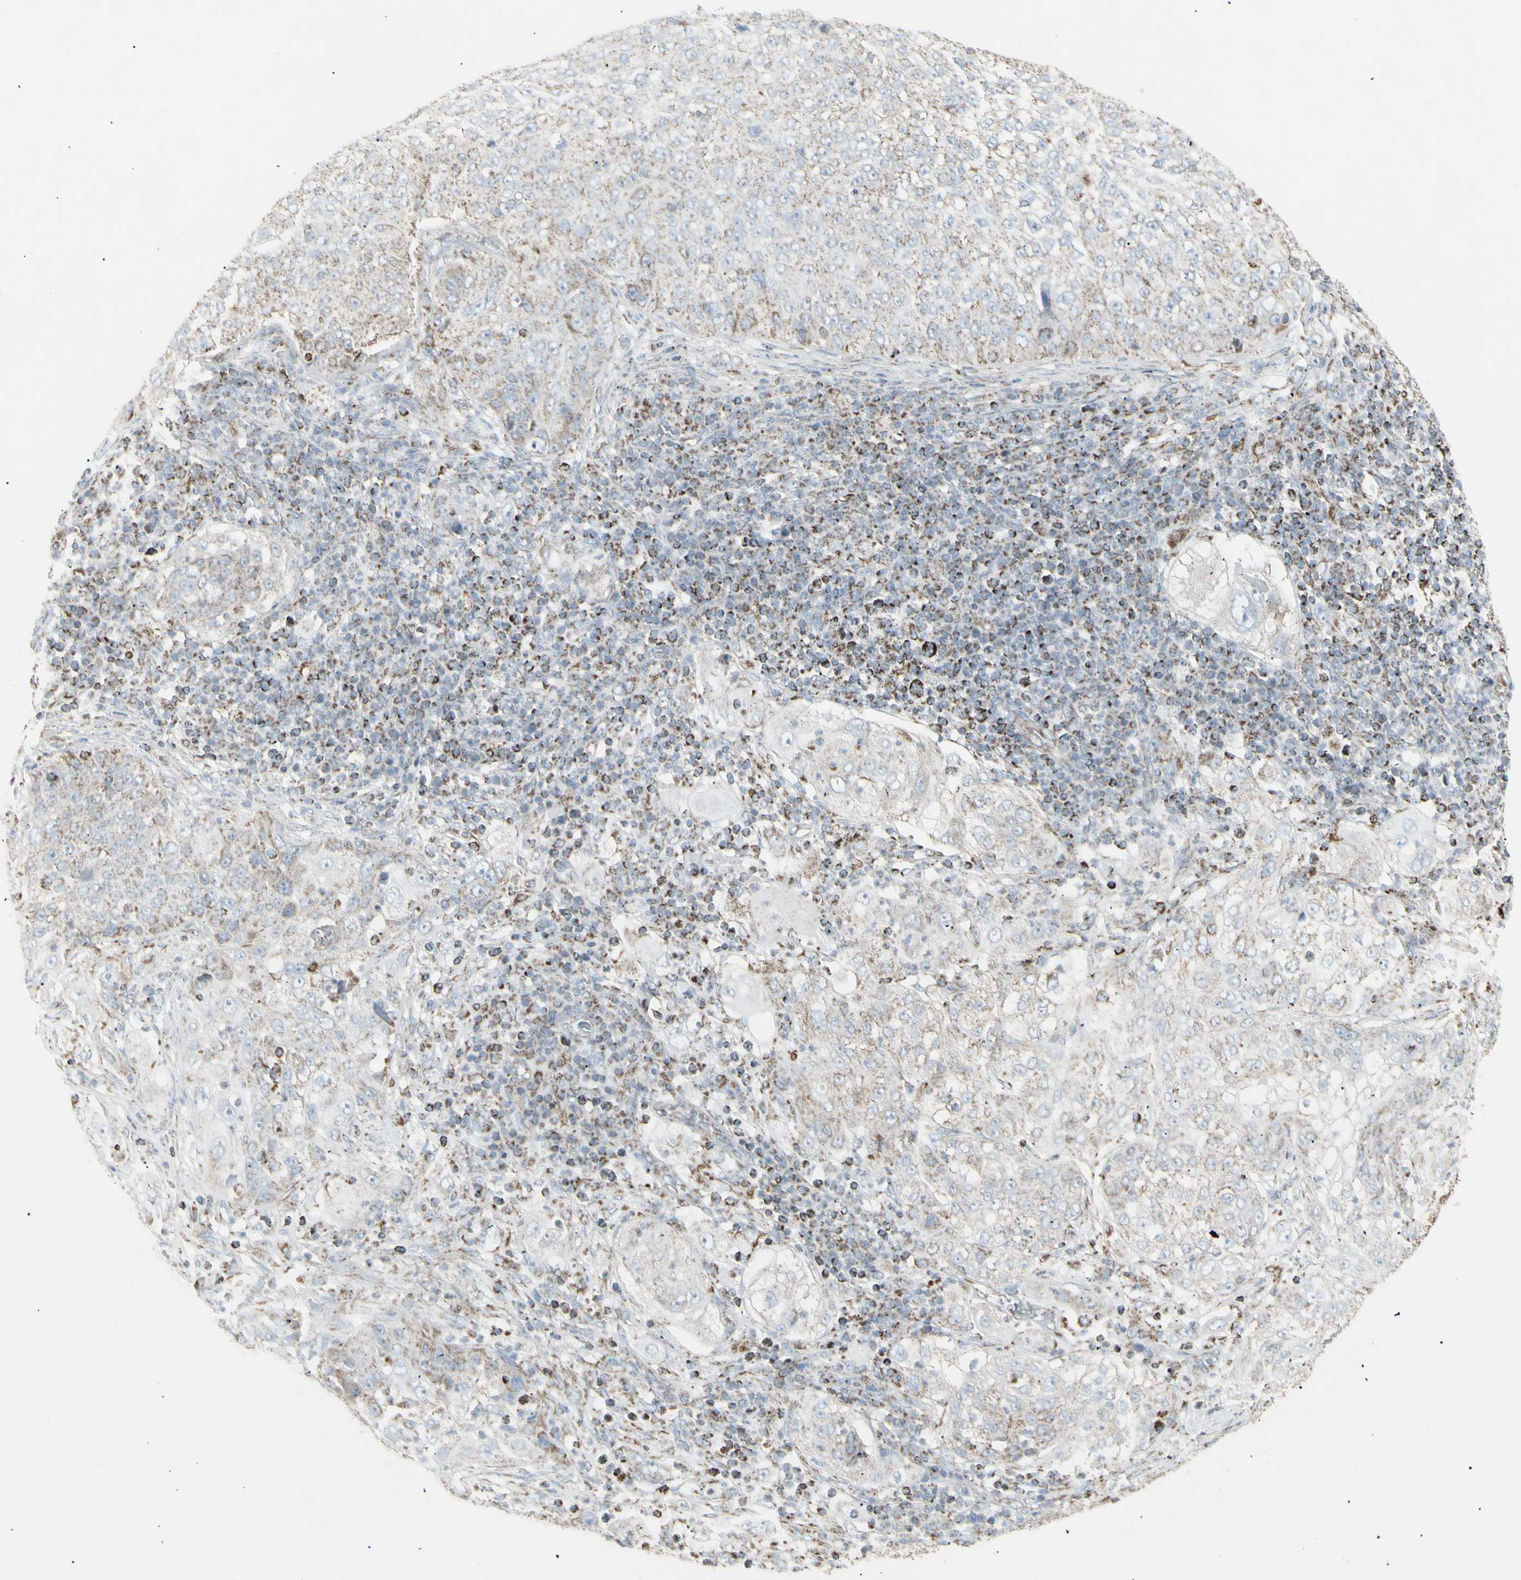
{"staining": {"intensity": "weak", "quantity": "25%-75%", "location": "cytoplasmic/membranous"}, "tissue": "lung cancer", "cell_type": "Tumor cells", "image_type": "cancer", "snomed": [{"axis": "morphology", "description": "Inflammation, NOS"}, {"axis": "morphology", "description": "Squamous cell carcinoma, NOS"}, {"axis": "topography", "description": "Lymph node"}, {"axis": "topography", "description": "Soft tissue"}, {"axis": "topography", "description": "Lung"}], "caption": "IHC histopathology image of human squamous cell carcinoma (lung) stained for a protein (brown), which displays low levels of weak cytoplasmic/membranous staining in about 25%-75% of tumor cells.", "gene": "PLGRKT", "patient": {"sex": "male", "age": 66}}